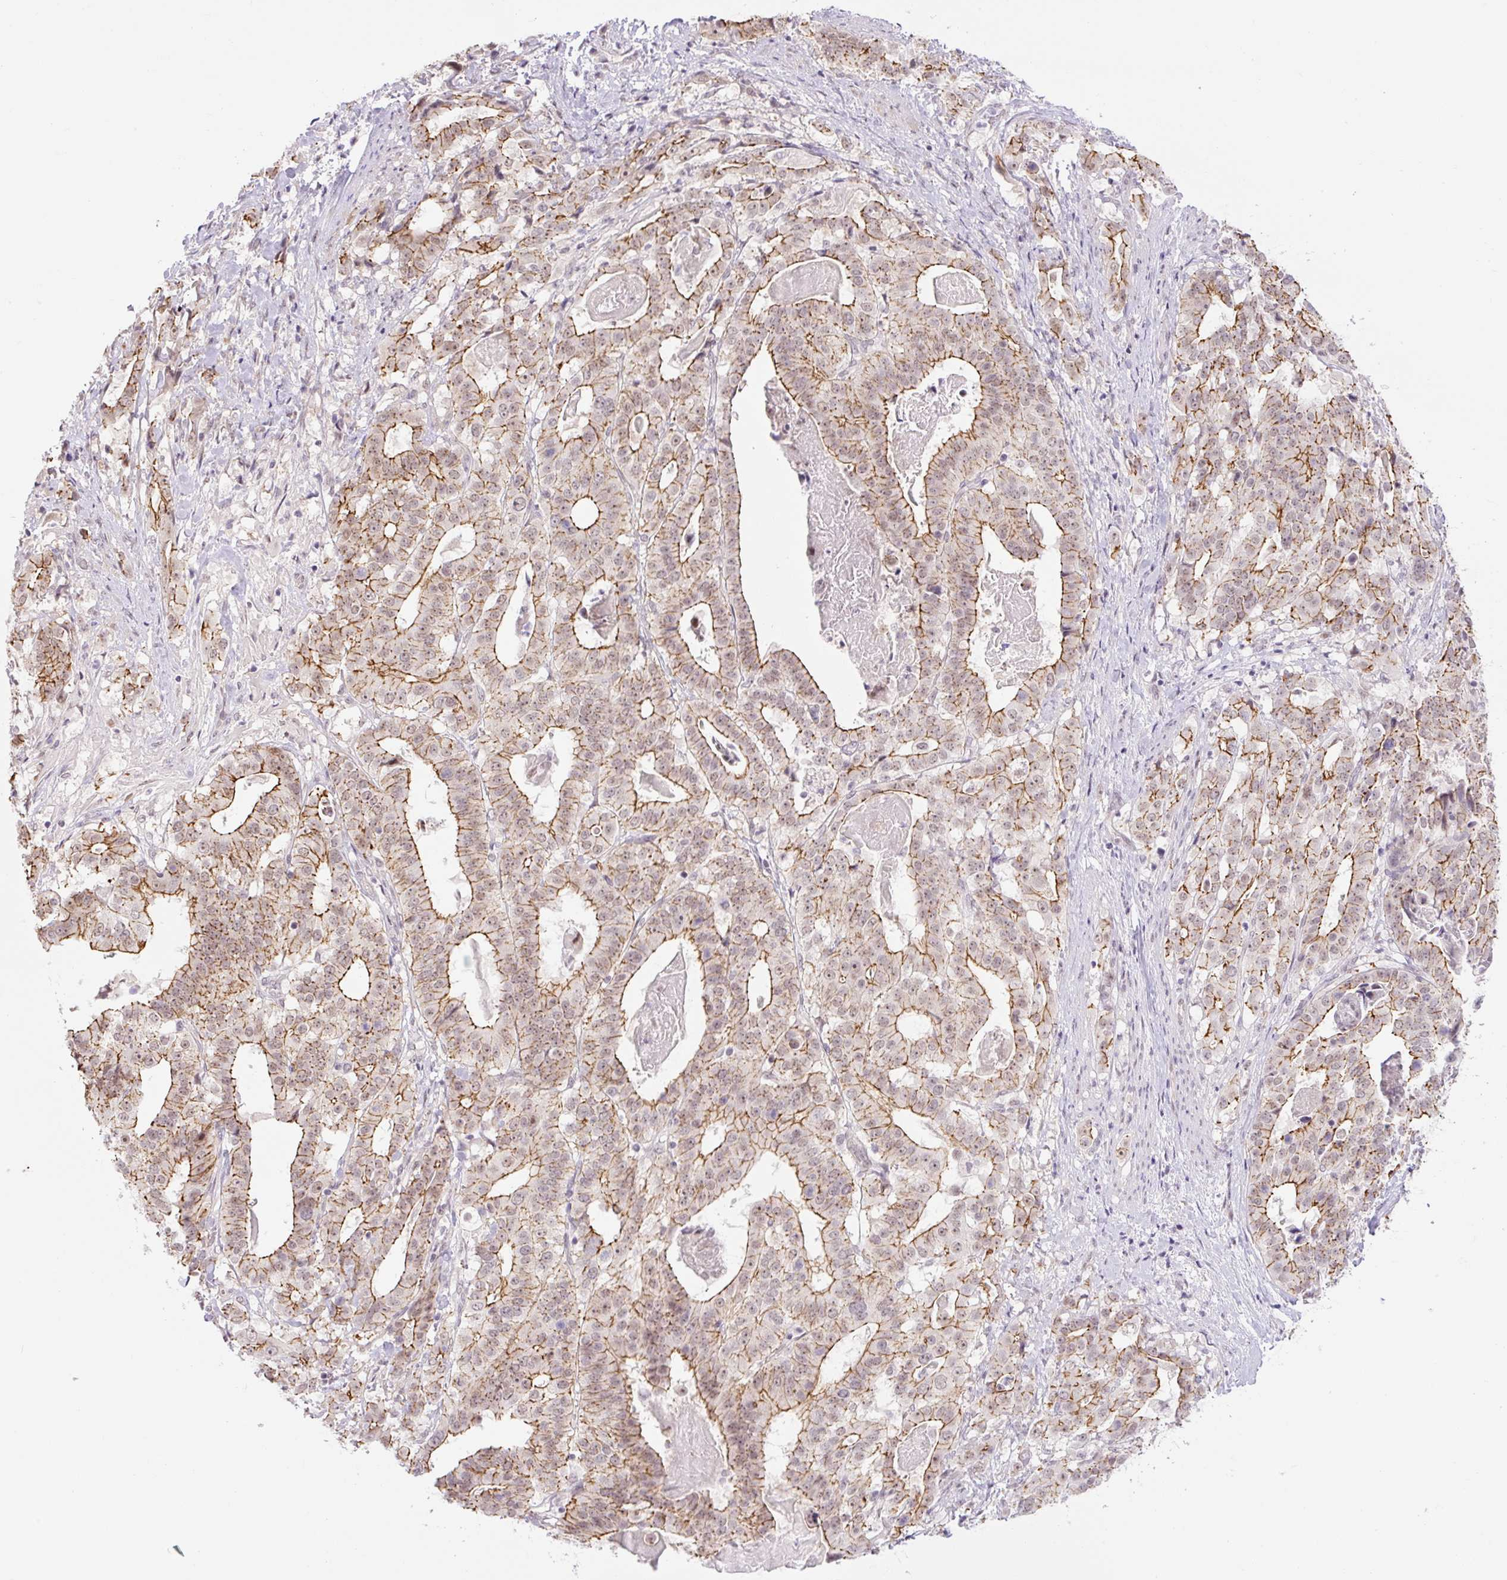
{"staining": {"intensity": "moderate", "quantity": ">75%", "location": "cytoplasmic/membranous,nuclear"}, "tissue": "stomach cancer", "cell_type": "Tumor cells", "image_type": "cancer", "snomed": [{"axis": "morphology", "description": "Adenocarcinoma, NOS"}, {"axis": "topography", "description": "Stomach"}], "caption": "Immunohistochemistry (IHC) photomicrograph of neoplastic tissue: human stomach adenocarcinoma stained using IHC demonstrates medium levels of moderate protein expression localized specifically in the cytoplasmic/membranous and nuclear of tumor cells, appearing as a cytoplasmic/membranous and nuclear brown color.", "gene": "ICE1", "patient": {"sex": "male", "age": 48}}